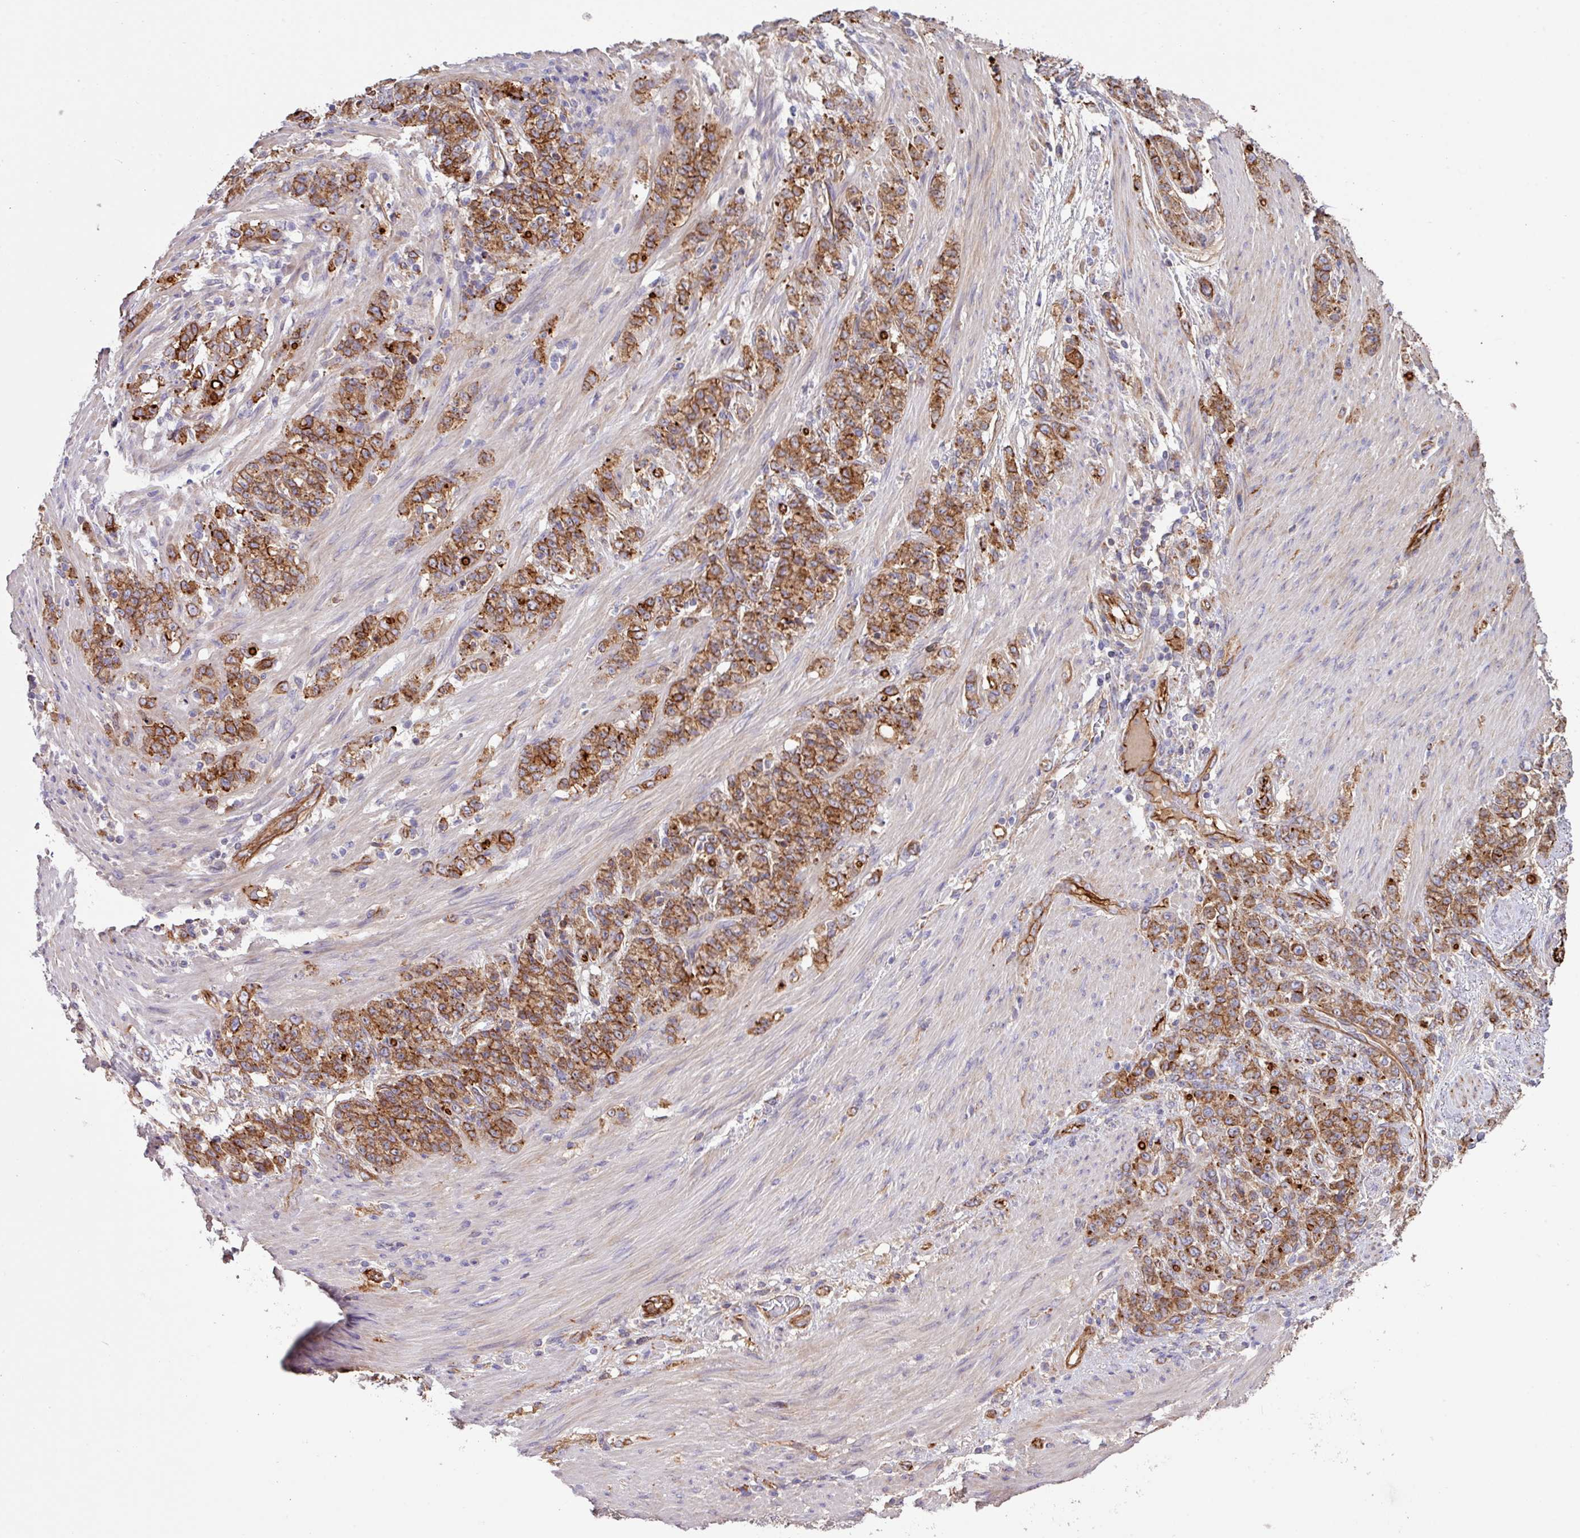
{"staining": {"intensity": "moderate", "quantity": ">75%", "location": "cytoplasmic/membranous"}, "tissue": "stomach cancer", "cell_type": "Tumor cells", "image_type": "cancer", "snomed": [{"axis": "morphology", "description": "Adenocarcinoma, NOS"}, {"axis": "topography", "description": "Stomach"}], "caption": "Brown immunohistochemical staining in human stomach adenocarcinoma reveals moderate cytoplasmic/membranous positivity in about >75% of tumor cells. Nuclei are stained in blue.", "gene": "LRRC53", "patient": {"sex": "female", "age": 79}}